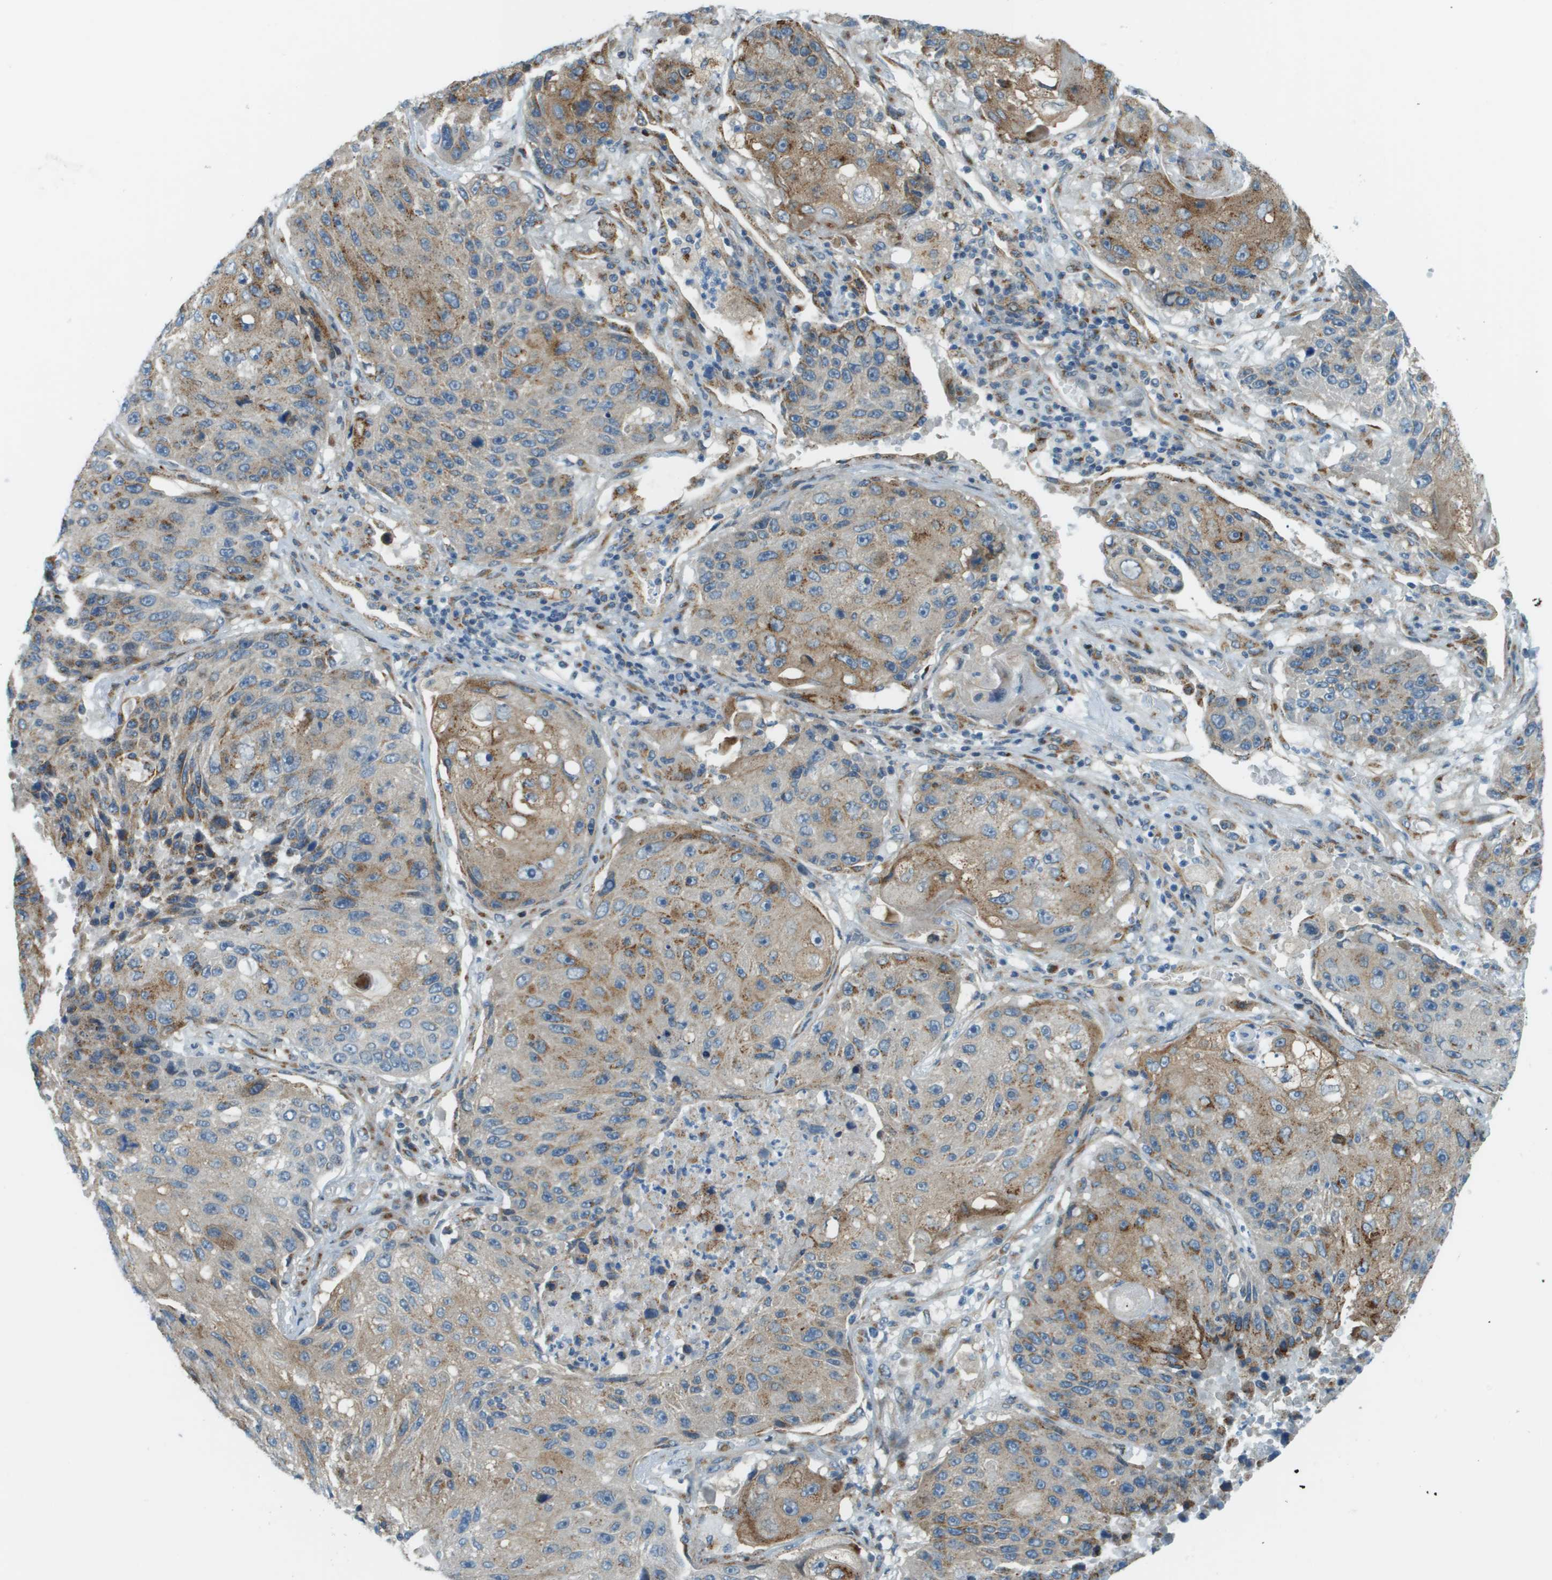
{"staining": {"intensity": "moderate", "quantity": ">75%", "location": "cytoplasmic/membranous"}, "tissue": "lung cancer", "cell_type": "Tumor cells", "image_type": "cancer", "snomed": [{"axis": "morphology", "description": "Squamous cell carcinoma, NOS"}, {"axis": "topography", "description": "Lung"}], "caption": "Immunohistochemistry (IHC) histopathology image of human lung cancer (squamous cell carcinoma) stained for a protein (brown), which demonstrates medium levels of moderate cytoplasmic/membranous expression in approximately >75% of tumor cells.", "gene": "ACBD3", "patient": {"sex": "male", "age": 61}}